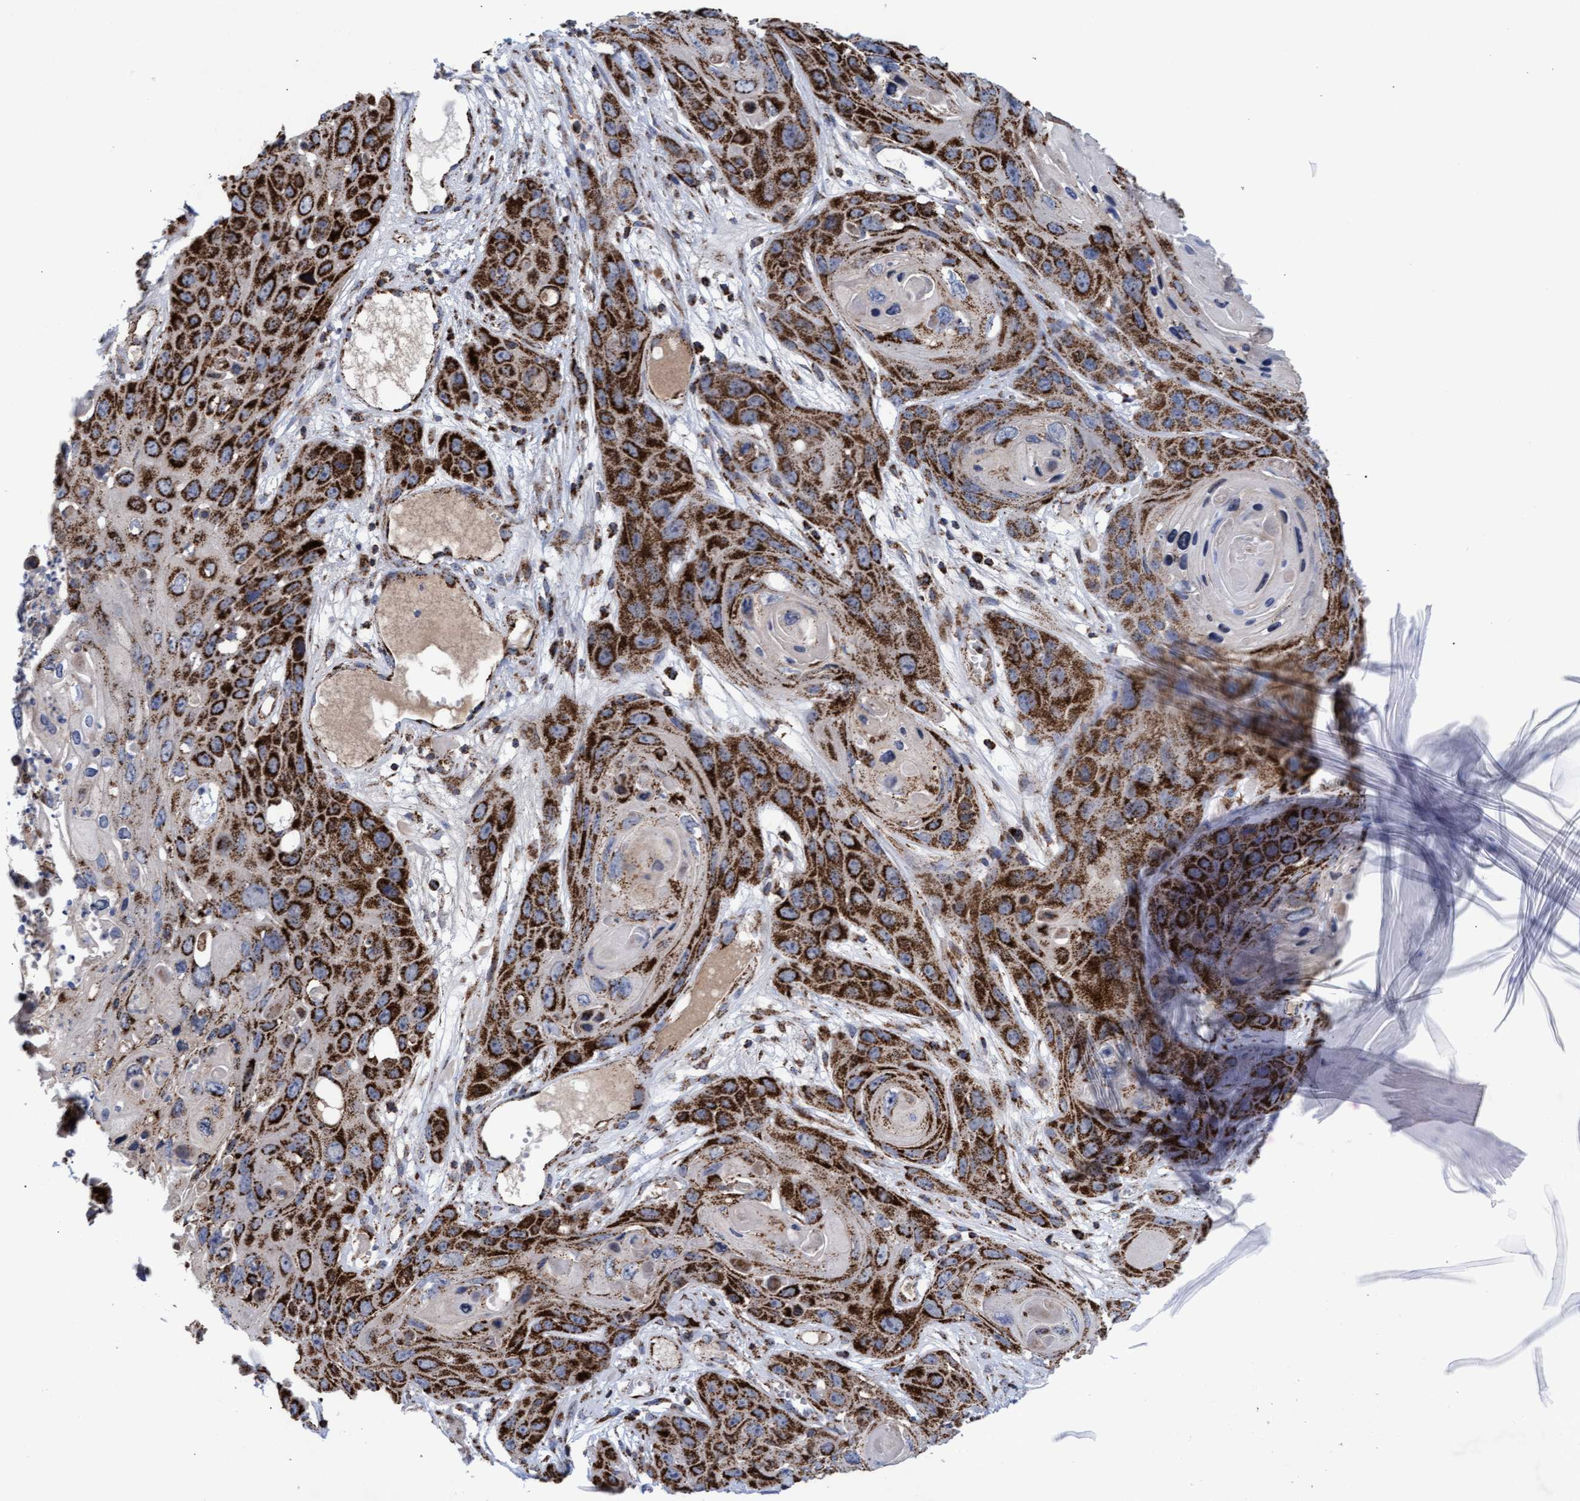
{"staining": {"intensity": "strong", "quantity": ">75%", "location": "cytoplasmic/membranous"}, "tissue": "skin cancer", "cell_type": "Tumor cells", "image_type": "cancer", "snomed": [{"axis": "morphology", "description": "Squamous cell carcinoma, NOS"}, {"axis": "topography", "description": "Skin"}], "caption": "Immunohistochemical staining of human skin cancer demonstrates strong cytoplasmic/membranous protein staining in approximately >75% of tumor cells.", "gene": "MRPL38", "patient": {"sex": "male", "age": 55}}